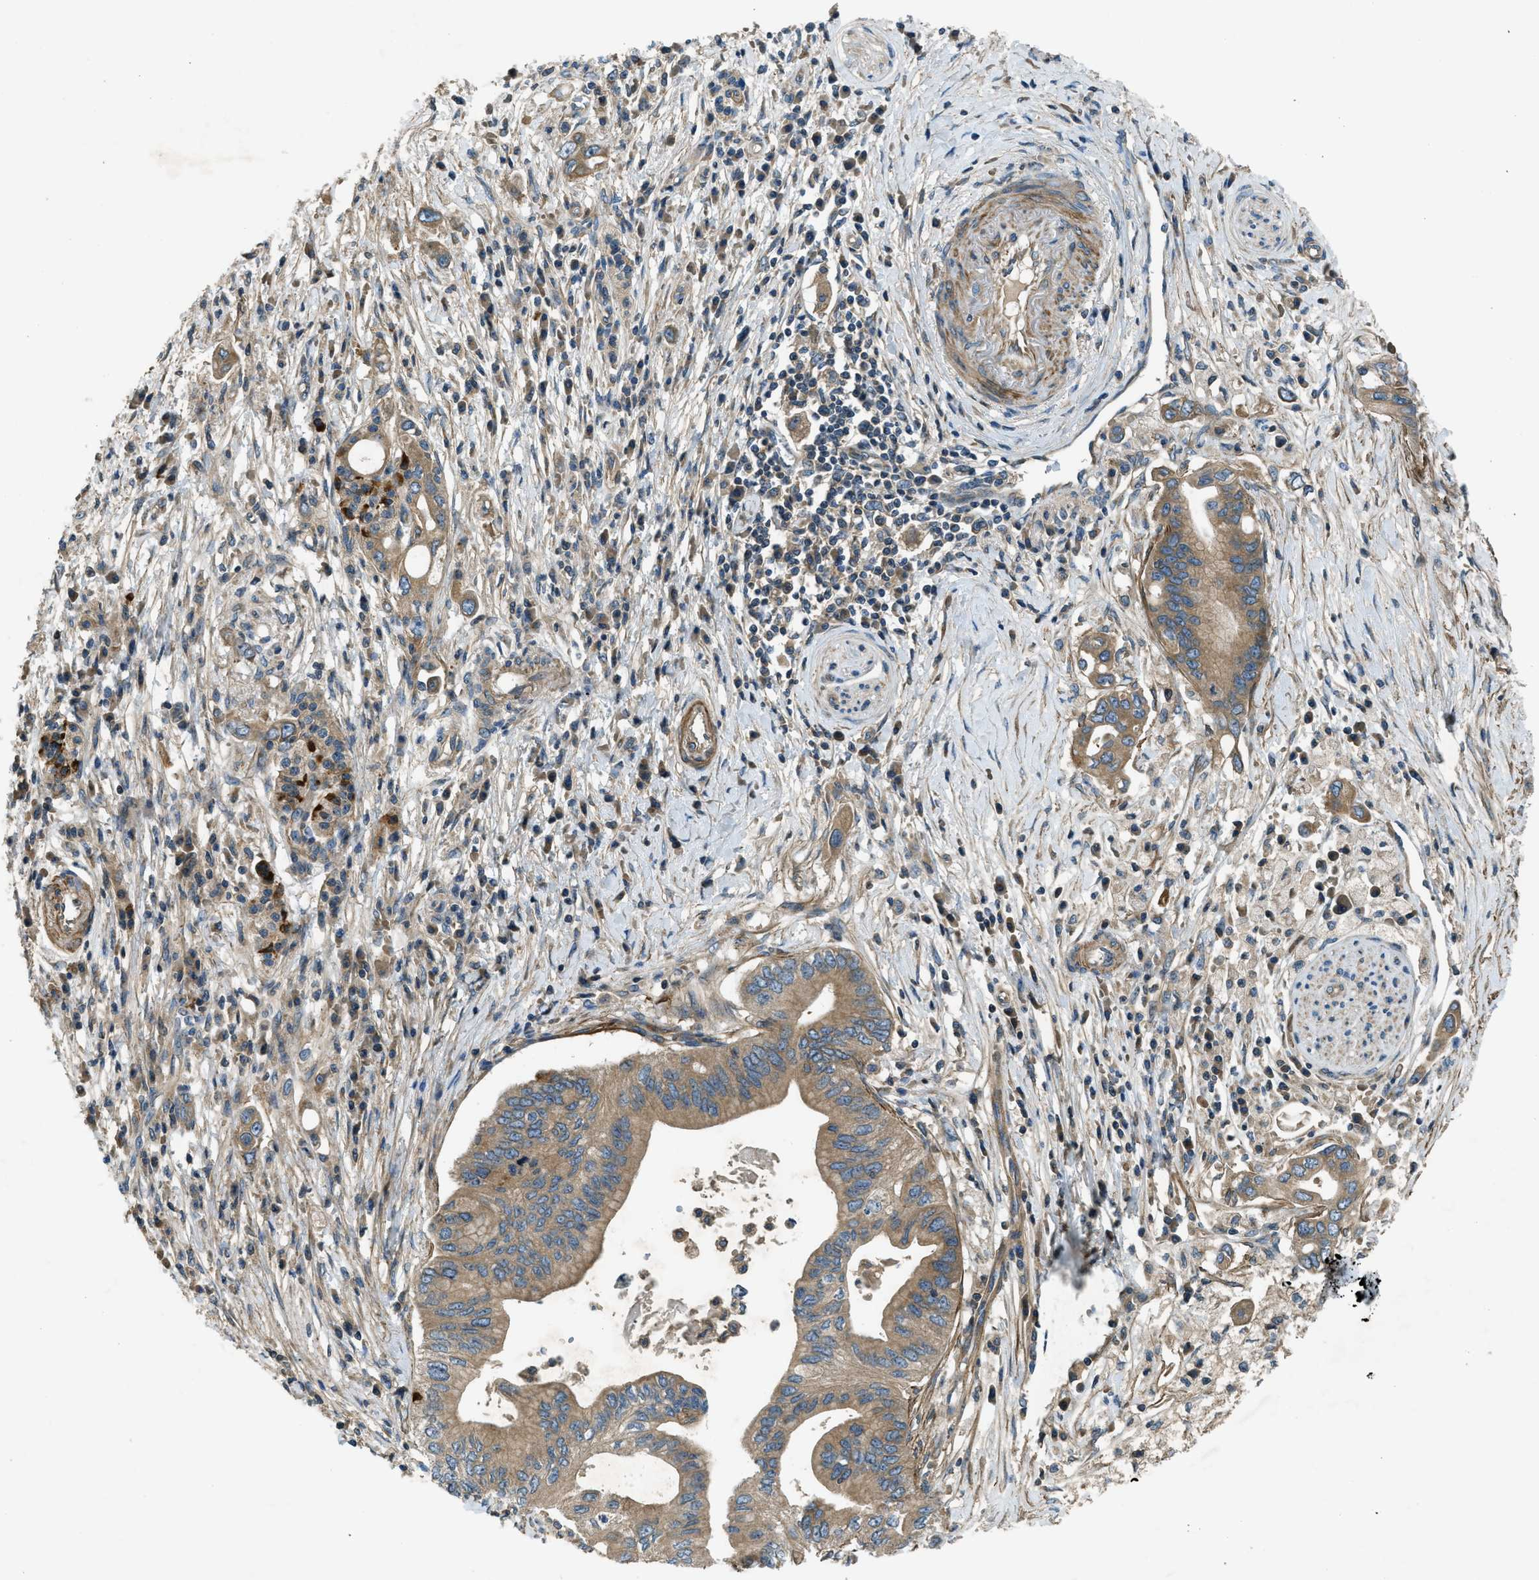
{"staining": {"intensity": "moderate", "quantity": ">75%", "location": "cytoplasmic/membranous"}, "tissue": "pancreatic cancer", "cell_type": "Tumor cells", "image_type": "cancer", "snomed": [{"axis": "morphology", "description": "Adenocarcinoma, NOS"}, {"axis": "topography", "description": "Pancreas"}], "caption": "An IHC photomicrograph of neoplastic tissue is shown. Protein staining in brown labels moderate cytoplasmic/membranous positivity in pancreatic adenocarcinoma within tumor cells.", "gene": "VEZT", "patient": {"sex": "female", "age": 73}}